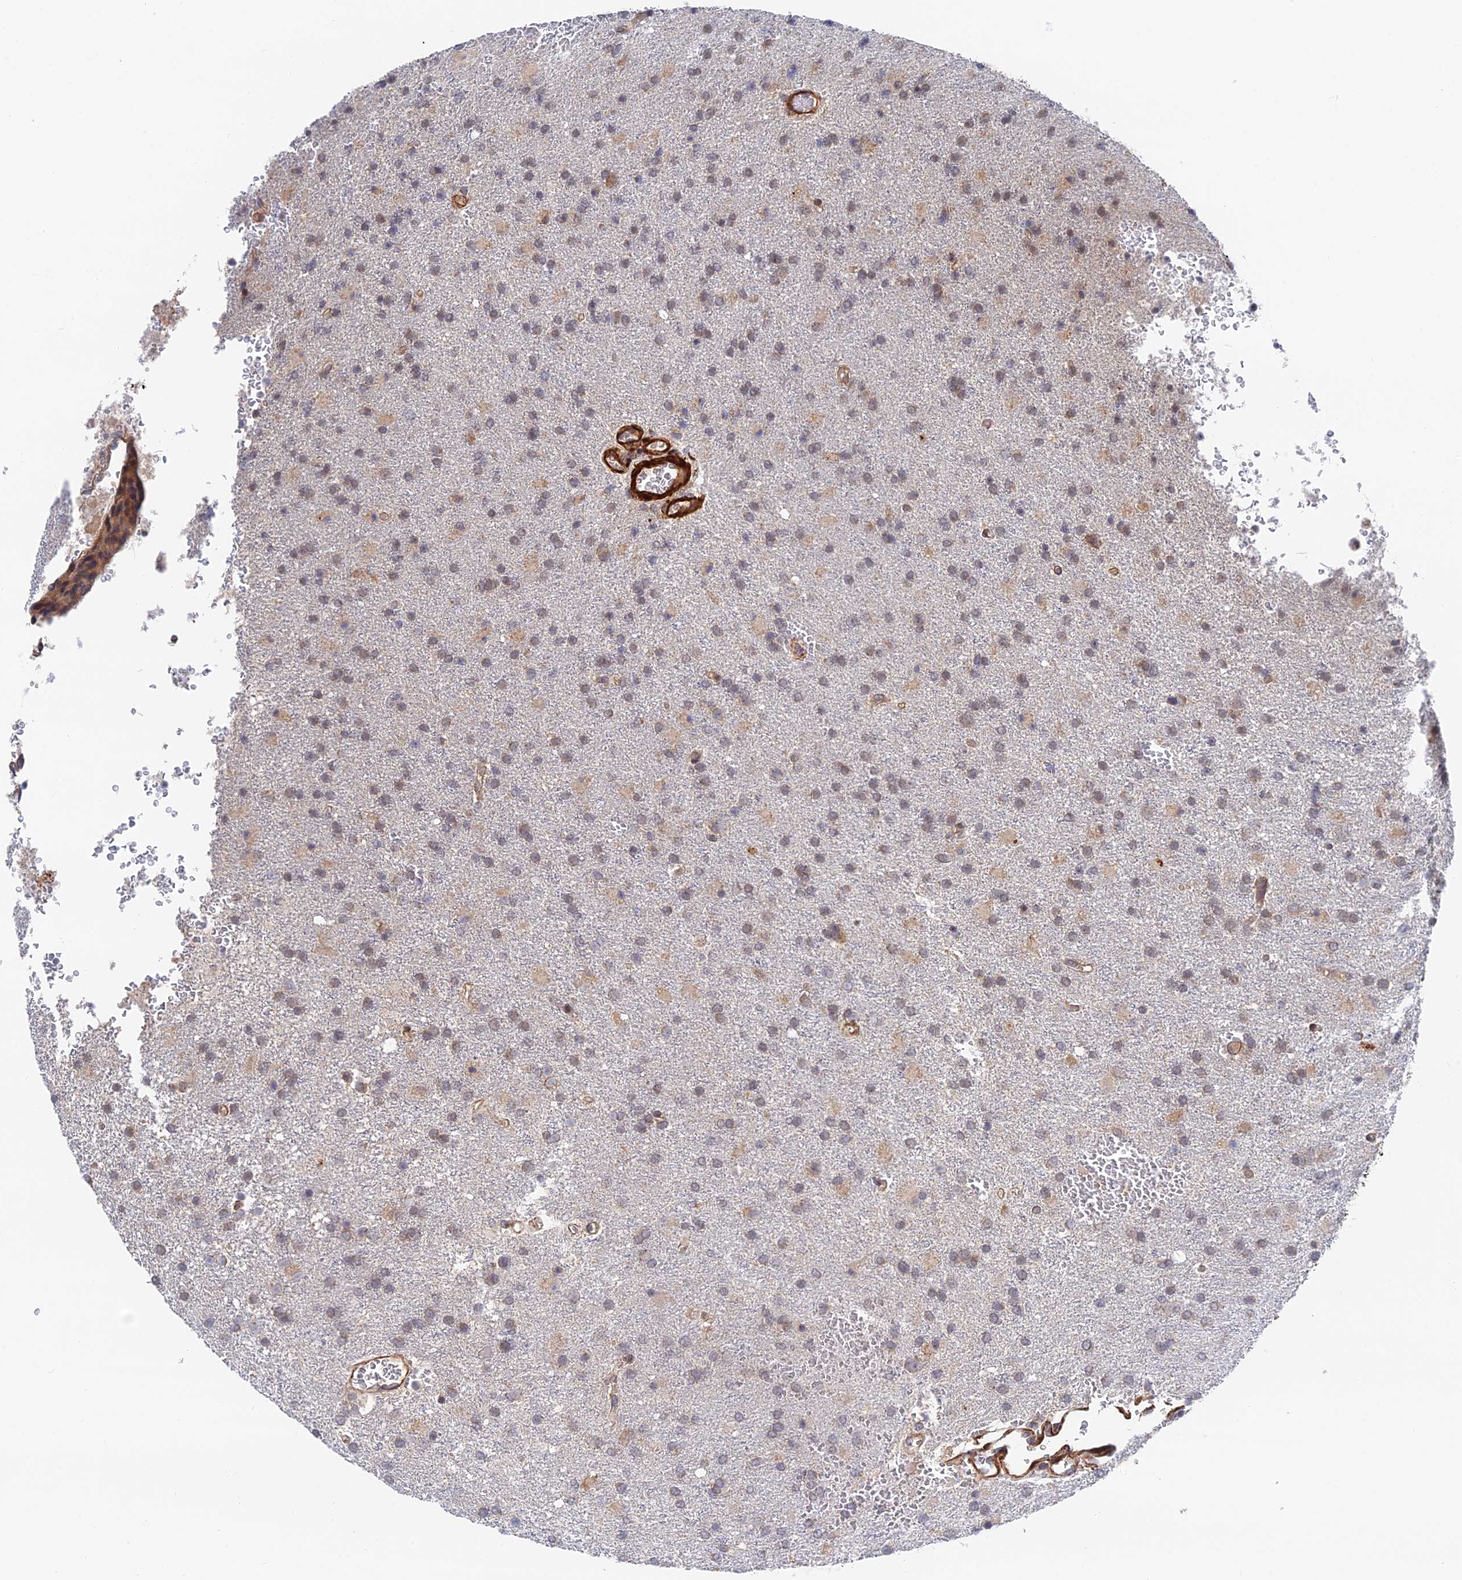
{"staining": {"intensity": "negative", "quantity": "none", "location": "none"}, "tissue": "glioma", "cell_type": "Tumor cells", "image_type": "cancer", "snomed": [{"axis": "morphology", "description": "Glioma, malignant, High grade"}, {"axis": "topography", "description": "Brain"}], "caption": "There is no significant staining in tumor cells of high-grade glioma (malignant). The staining is performed using DAB (3,3'-diaminobenzidine) brown chromogen with nuclei counter-stained in using hematoxylin.", "gene": "ZNF320", "patient": {"sex": "female", "age": 74}}